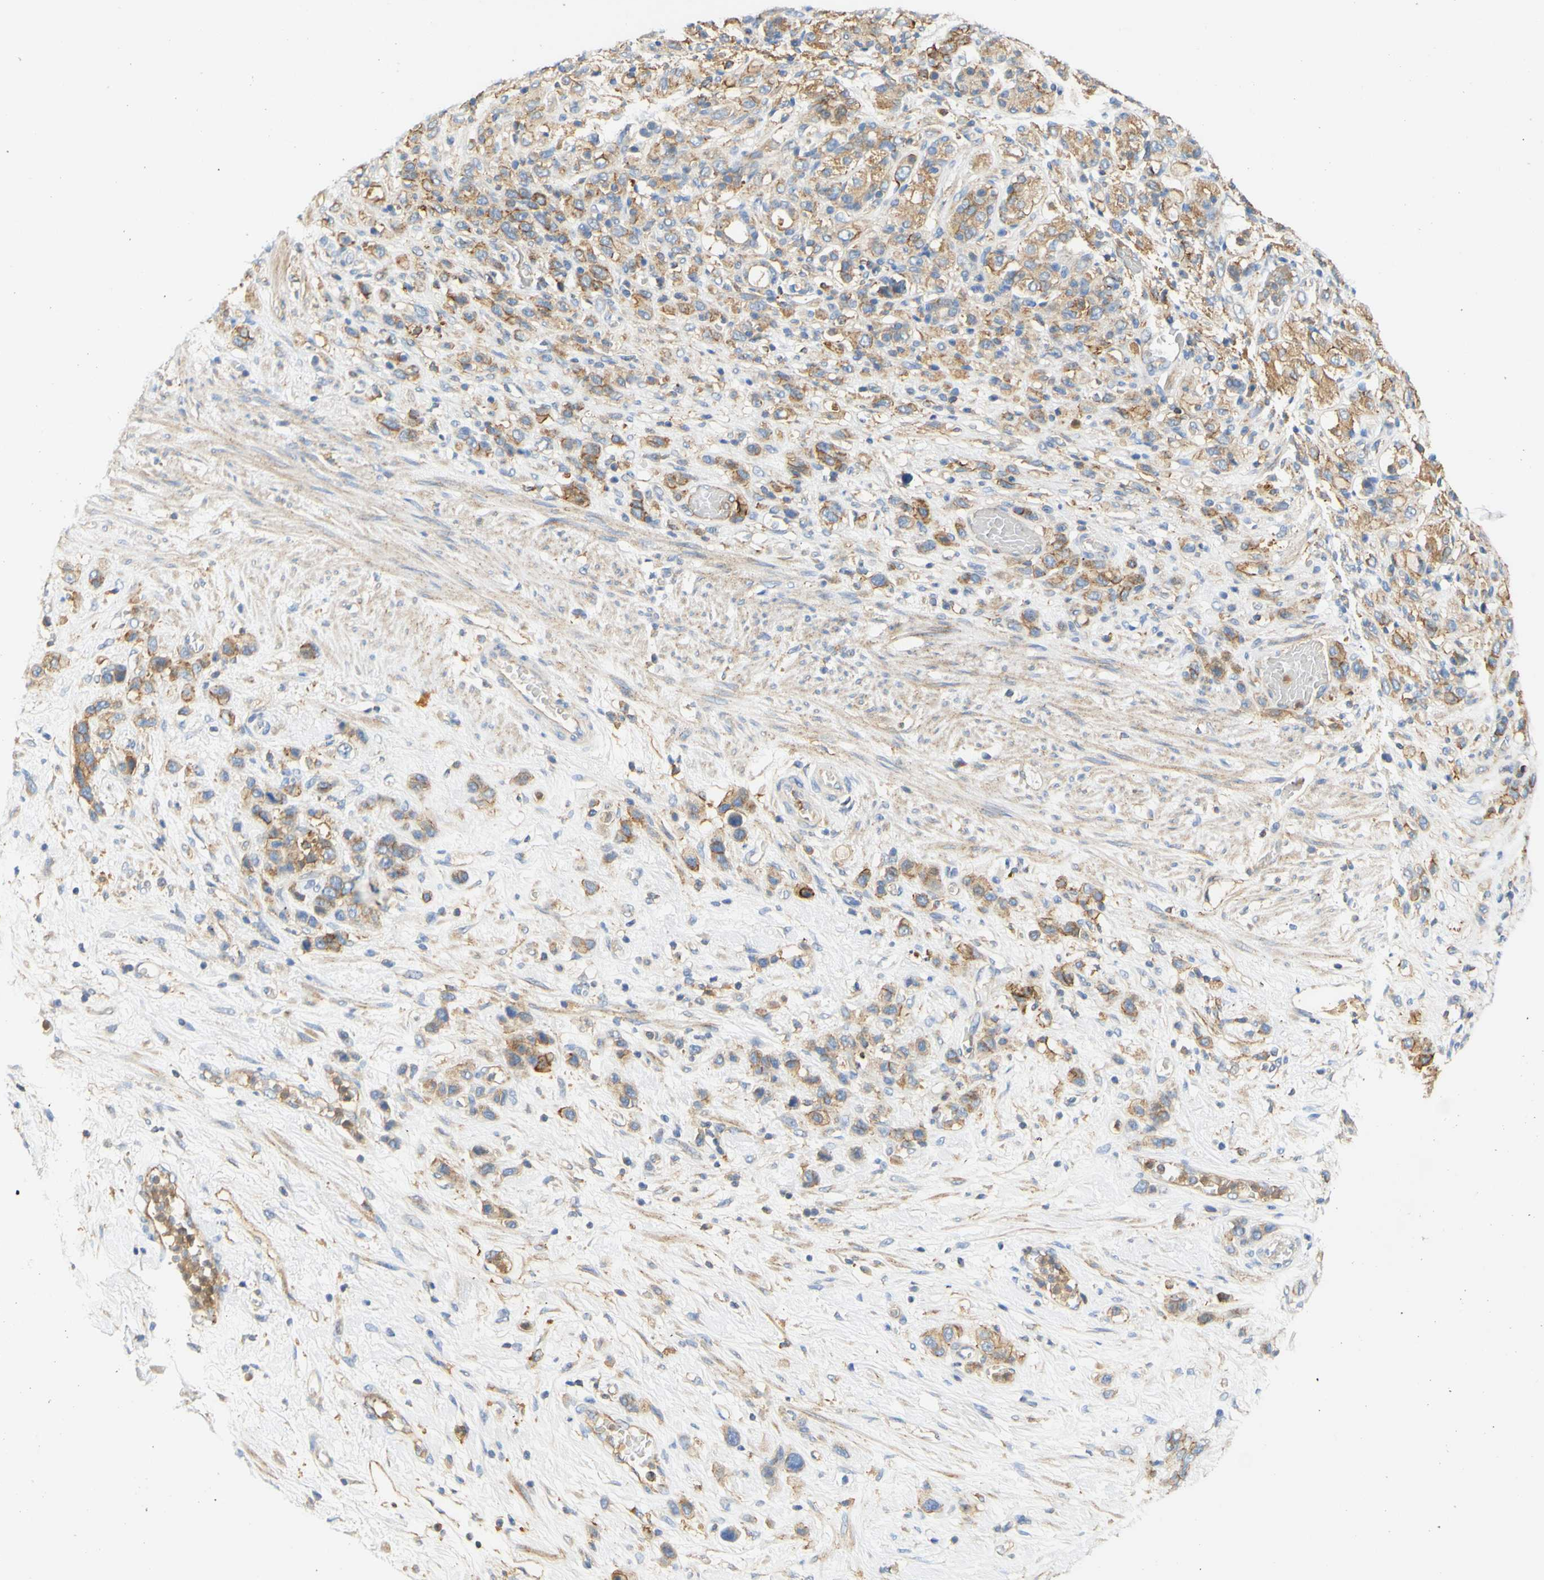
{"staining": {"intensity": "moderate", "quantity": ">75%", "location": "cytoplasmic/membranous"}, "tissue": "stomach cancer", "cell_type": "Tumor cells", "image_type": "cancer", "snomed": [{"axis": "morphology", "description": "Adenocarcinoma, NOS"}, {"axis": "morphology", "description": "Adenocarcinoma, High grade"}, {"axis": "topography", "description": "Stomach, upper"}, {"axis": "topography", "description": "Stomach, lower"}], "caption": "Tumor cells reveal moderate cytoplasmic/membranous staining in approximately >75% of cells in stomach adenocarcinoma.", "gene": "PCDH7", "patient": {"sex": "female", "age": 65}}